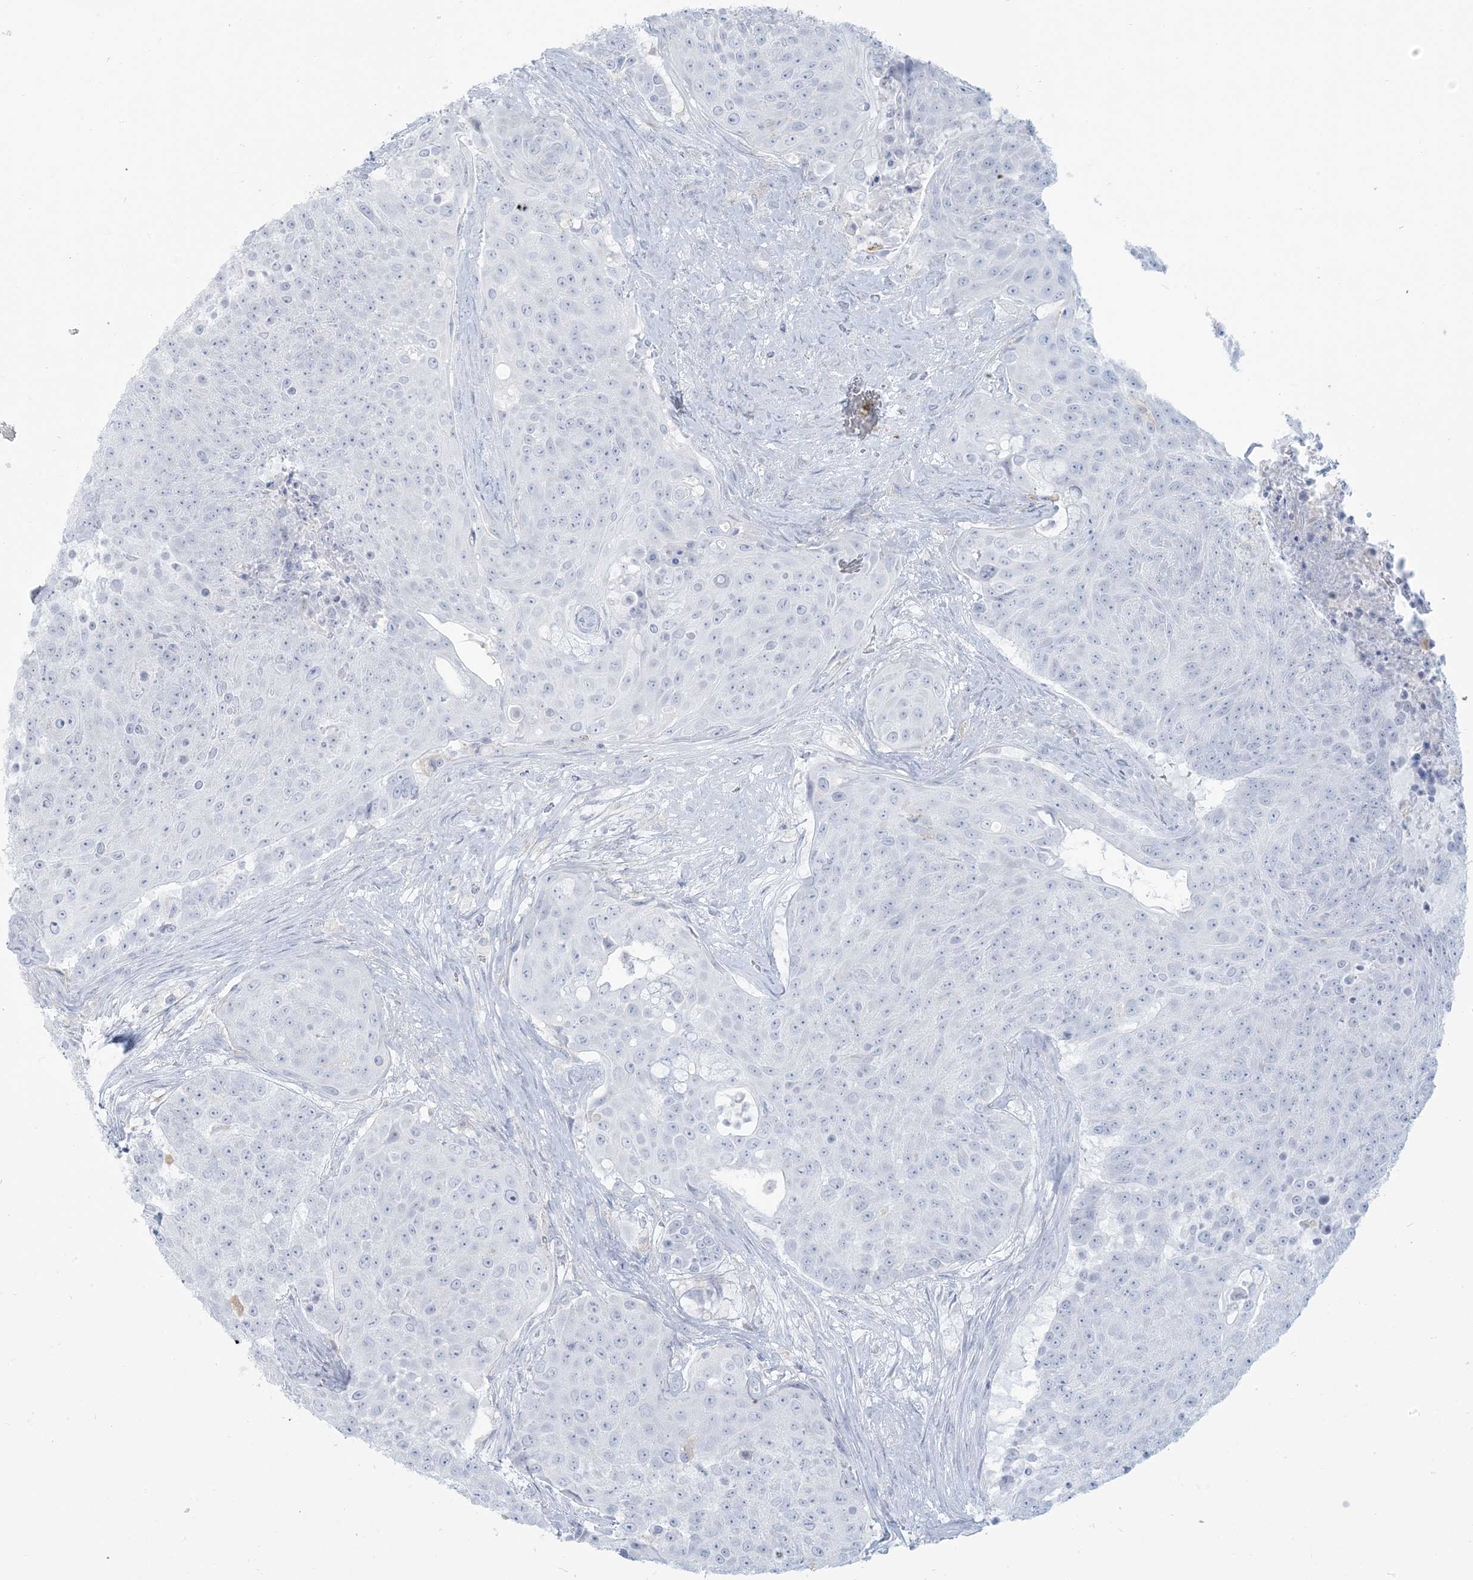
{"staining": {"intensity": "negative", "quantity": "none", "location": "none"}, "tissue": "urothelial cancer", "cell_type": "Tumor cells", "image_type": "cancer", "snomed": [{"axis": "morphology", "description": "Urothelial carcinoma, High grade"}, {"axis": "topography", "description": "Urinary bladder"}], "caption": "An image of human urothelial carcinoma (high-grade) is negative for staining in tumor cells.", "gene": "HLA-DRB1", "patient": {"sex": "female", "age": 63}}